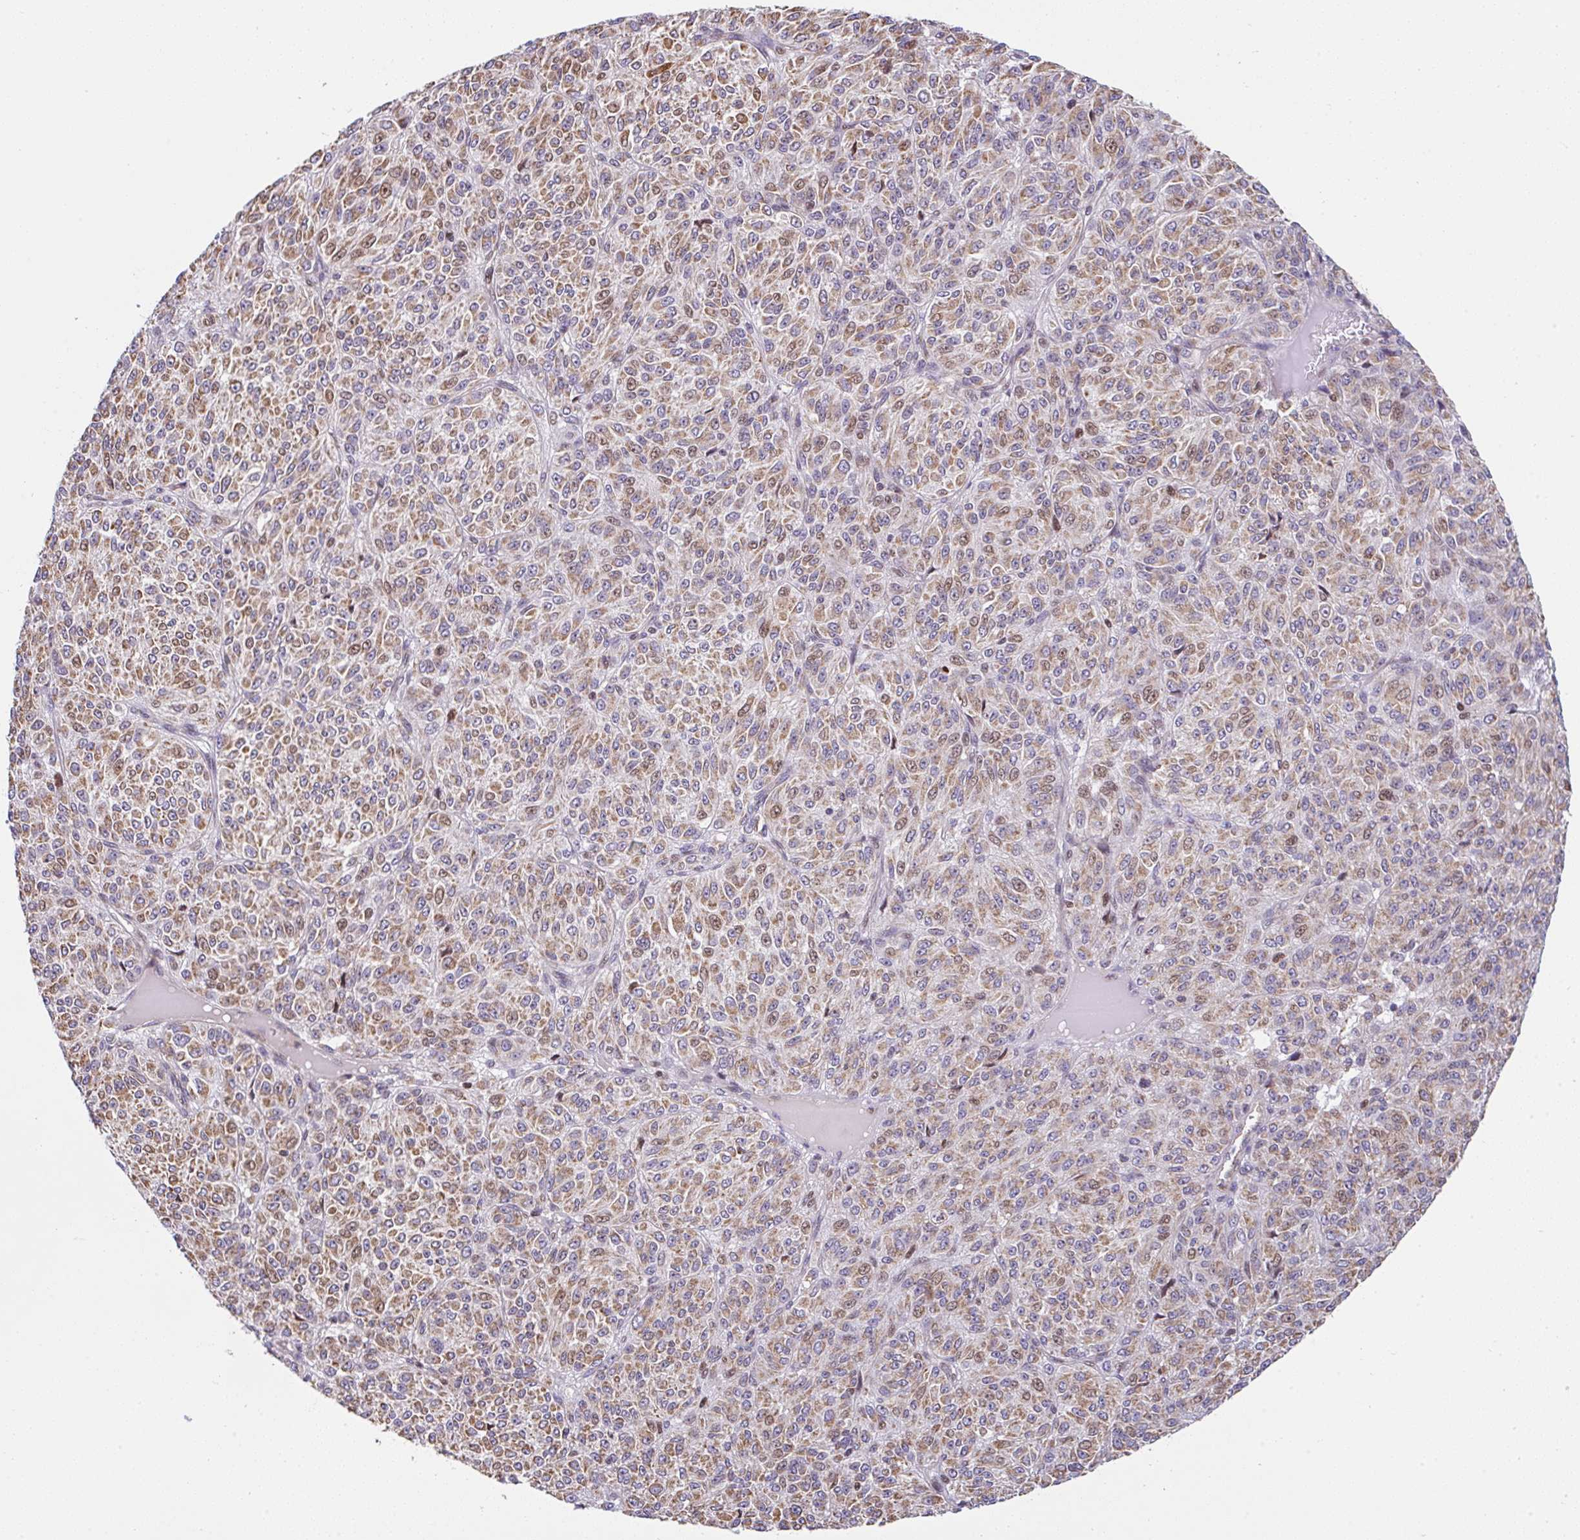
{"staining": {"intensity": "moderate", "quantity": ">75%", "location": "cytoplasmic/membranous"}, "tissue": "melanoma", "cell_type": "Tumor cells", "image_type": "cancer", "snomed": [{"axis": "morphology", "description": "Malignant melanoma, Metastatic site"}, {"axis": "topography", "description": "Brain"}], "caption": "There is medium levels of moderate cytoplasmic/membranous expression in tumor cells of malignant melanoma (metastatic site), as demonstrated by immunohistochemical staining (brown color).", "gene": "FIGNL1", "patient": {"sex": "female", "age": 56}}